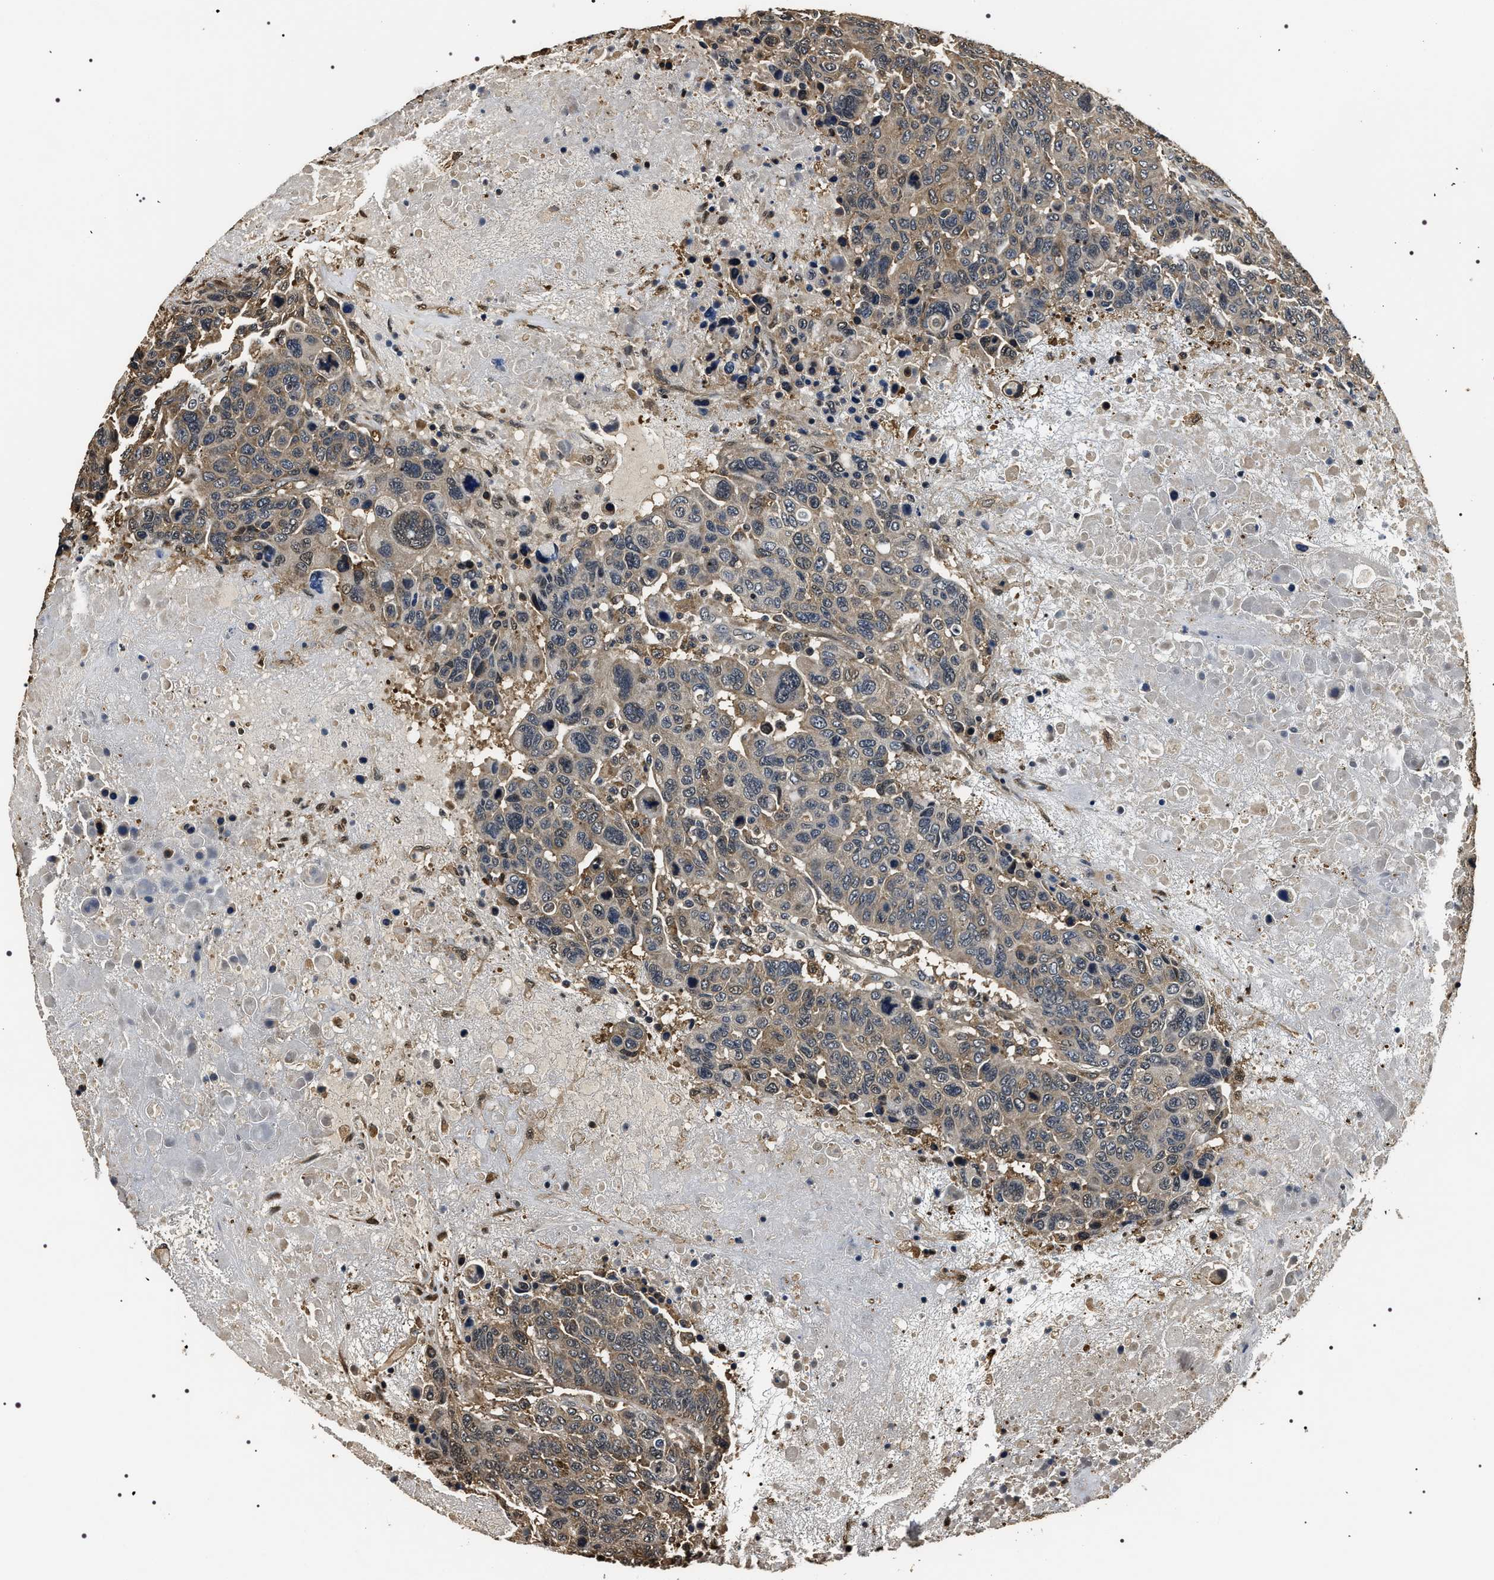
{"staining": {"intensity": "weak", "quantity": ">75%", "location": "cytoplasmic/membranous"}, "tissue": "breast cancer", "cell_type": "Tumor cells", "image_type": "cancer", "snomed": [{"axis": "morphology", "description": "Duct carcinoma"}, {"axis": "topography", "description": "Breast"}], "caption": "Protein expression analysis of human breast cancer (intraductal carcinoma) reveals weak cytoplasmic/membranous staining in approximately >75% of tumor cells.", "gene": "ARHGAP22", "patient": {"sex": "female", "age": 37}}